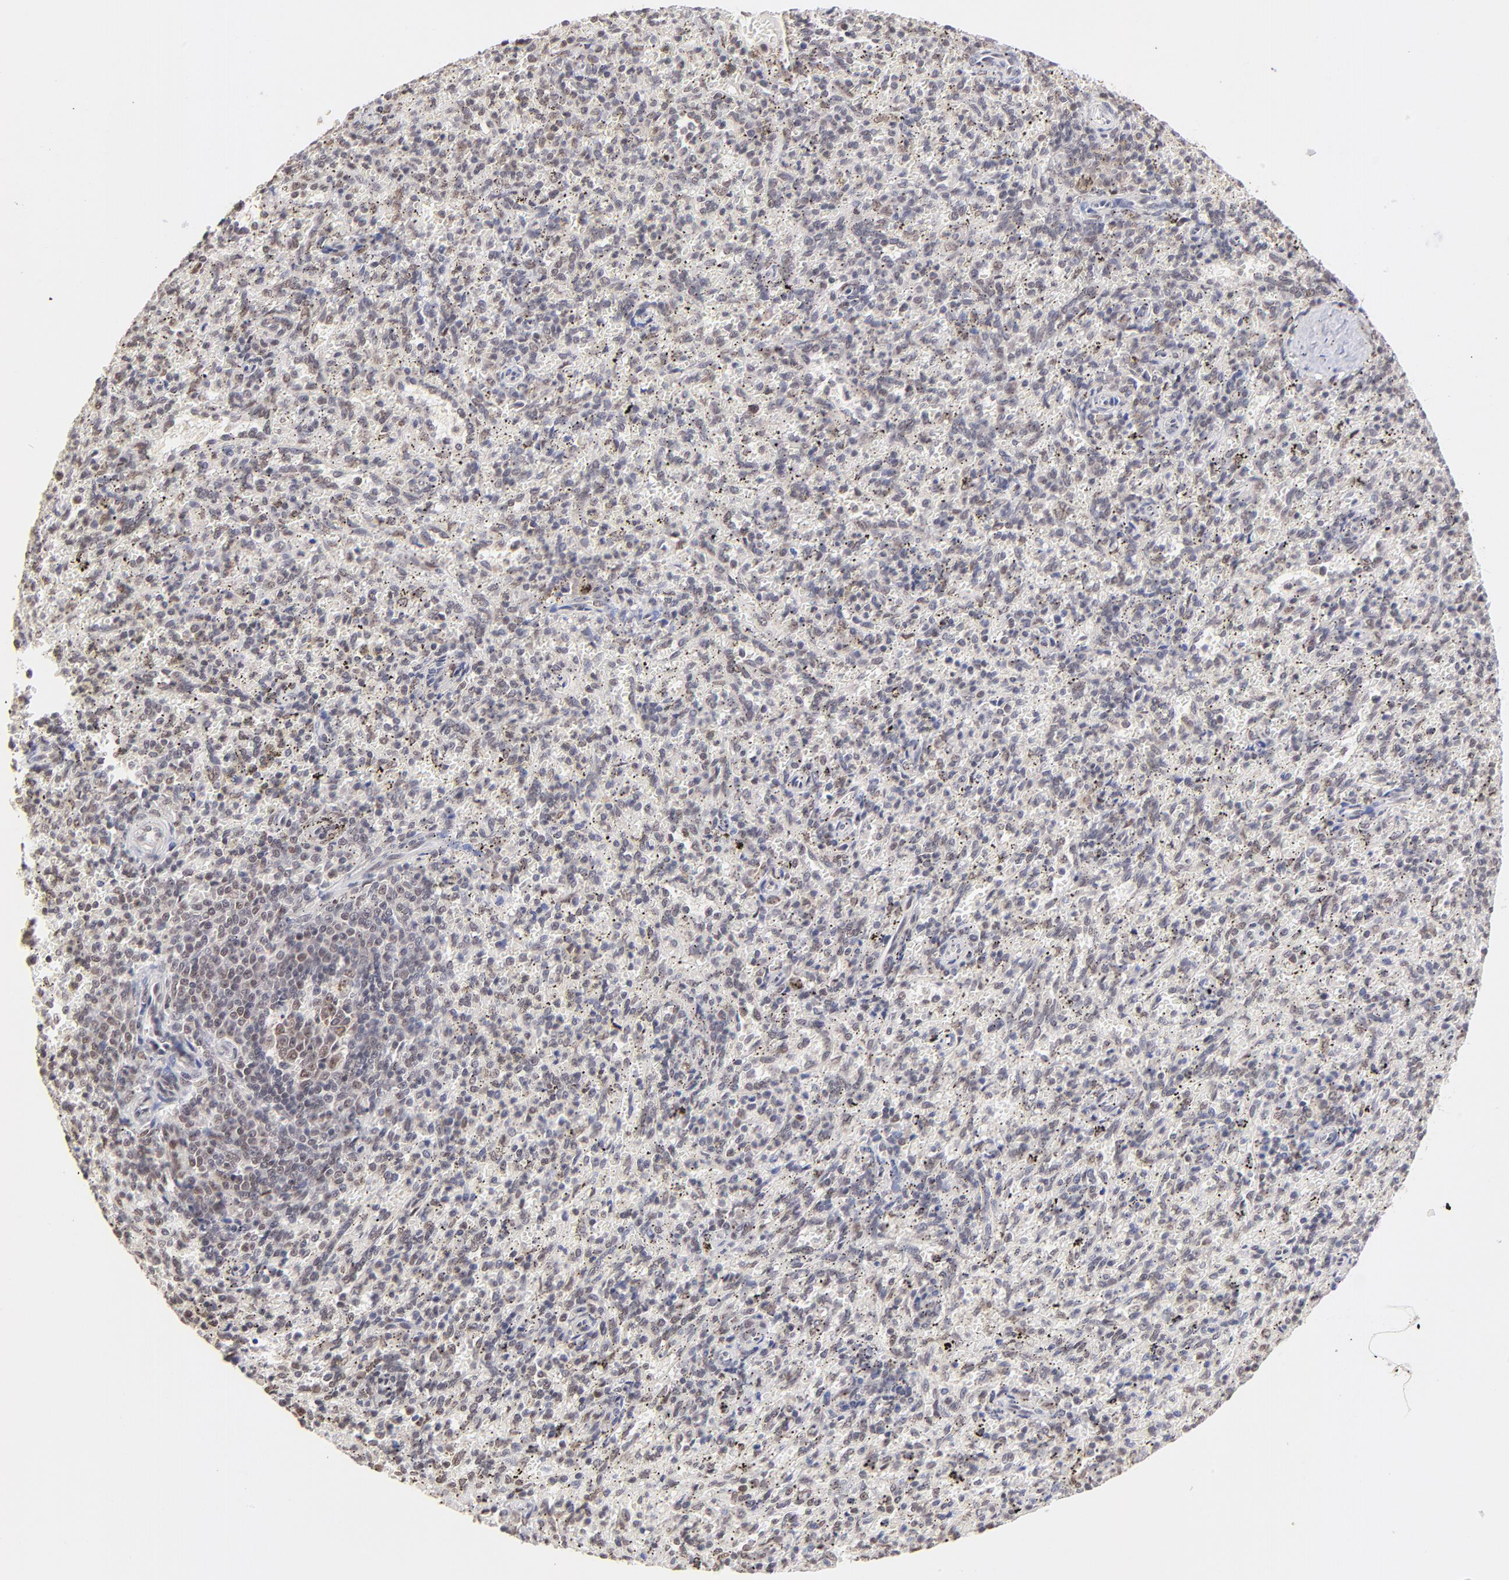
{"staining": {"intensity": "weak", "quantity": "25%-75%", "location": "nuclear"}, "tissue": "spleen", "cell_type": "Cells in red pulp", "image_type": "normal", "snomed": [{"axis": "morphology", "description": "Normal tissue, NOS"}, {"axis": "topography", "description": "Spleen"}], "caption": "Spleen stained with DAB (3,3'-diaminobenzidine) IHC displays low levels of weak nuclear expression in approximately 25%-75% of cells in red pulp.", "gene": "ZNF670", "patient": {"sex": "female", "age": 10}}